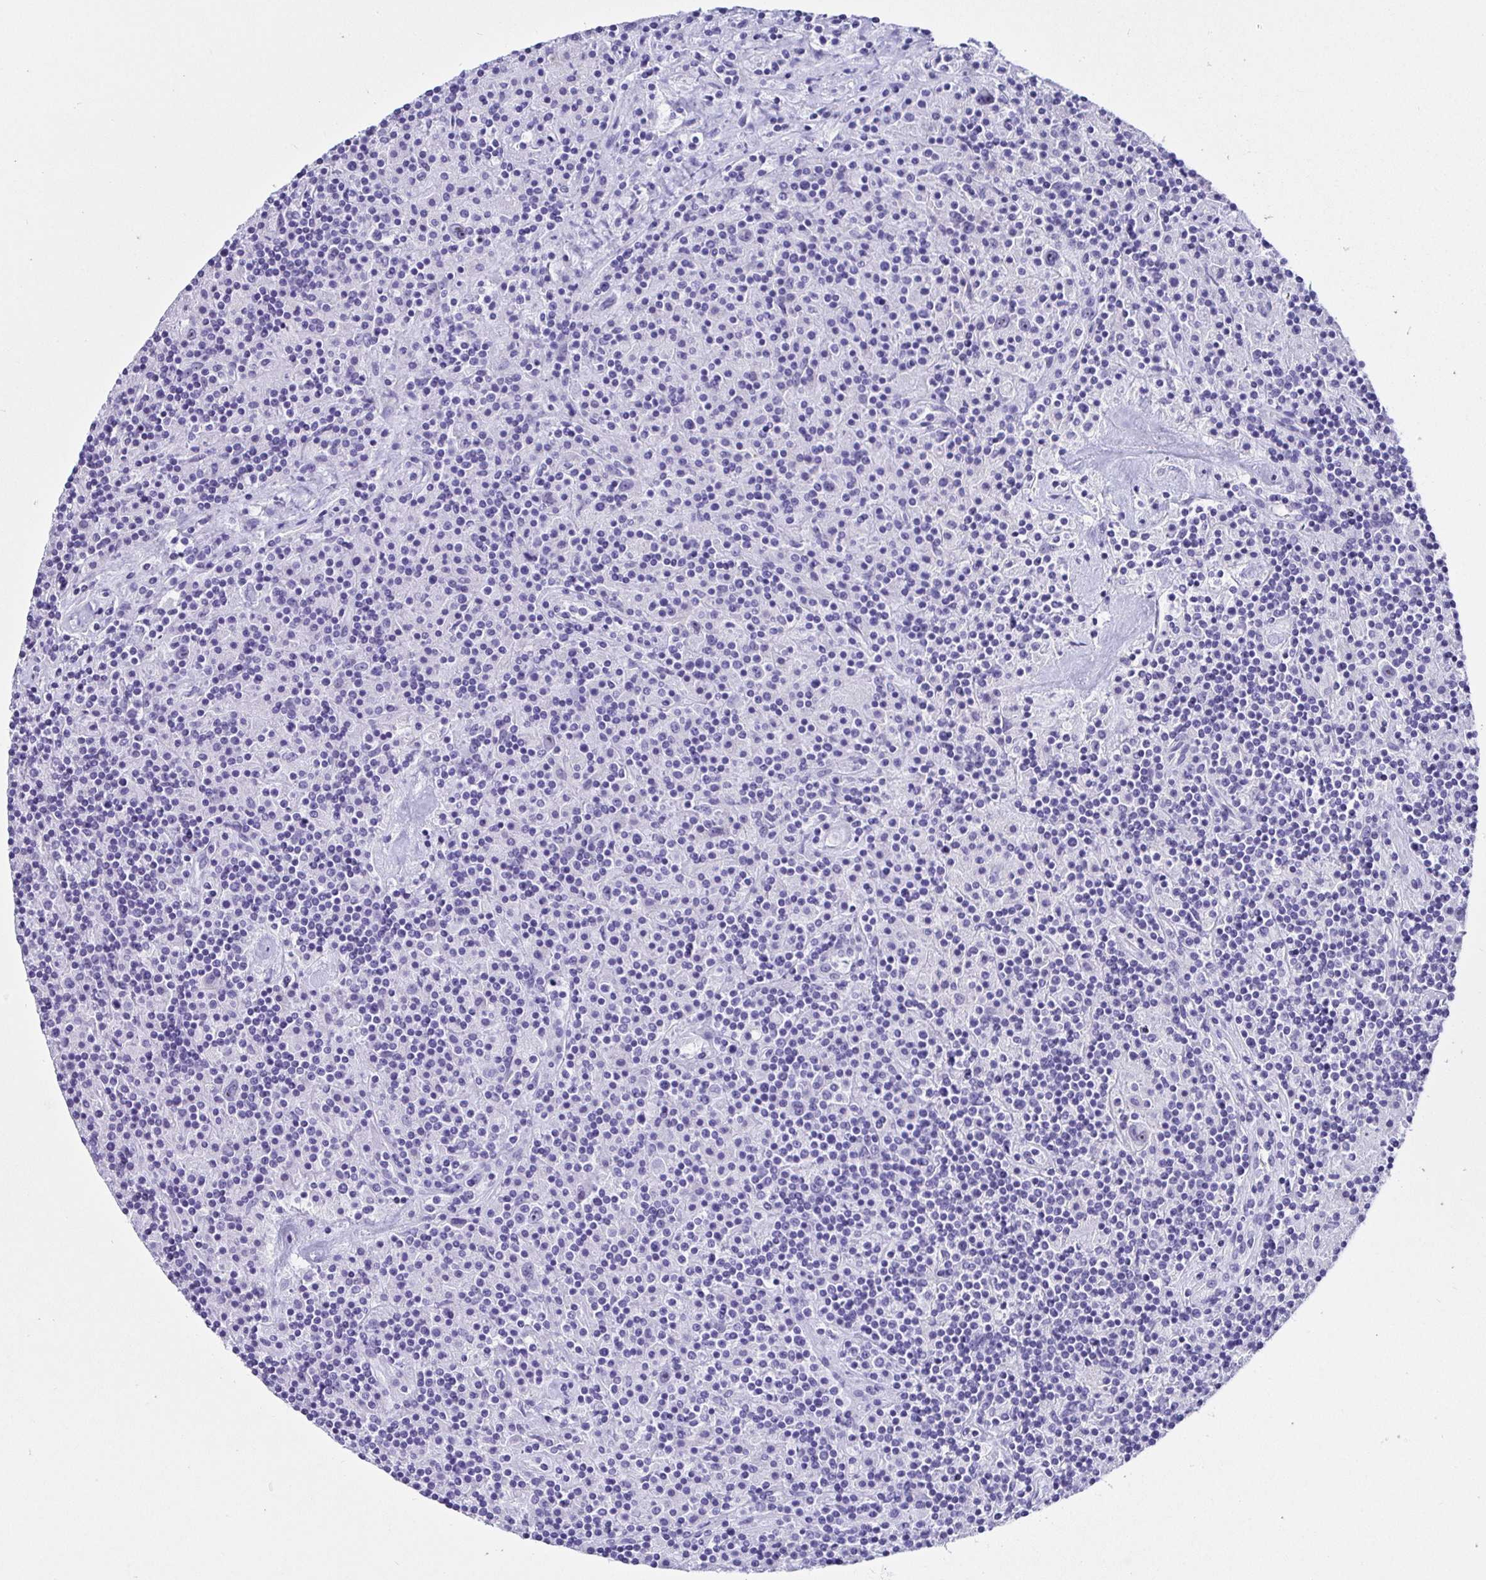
{"staining": {"intensity": "negative", "quantity": "none", "location": "none"}, "tissue": "lymphoma", "cell_type": "Tumor cells", "image_type": "cancer", "snomed": [{"axis": "morphology", "description": "Hodgkin's disease, NOS"}, {"axis": "topography", "description": "Lymph node"}], "caption": "Tumor cells show no significant protein staining in lymphoma.", "gene": "PRAMEF19", "patient": {"sex": "male", "age": 70}}